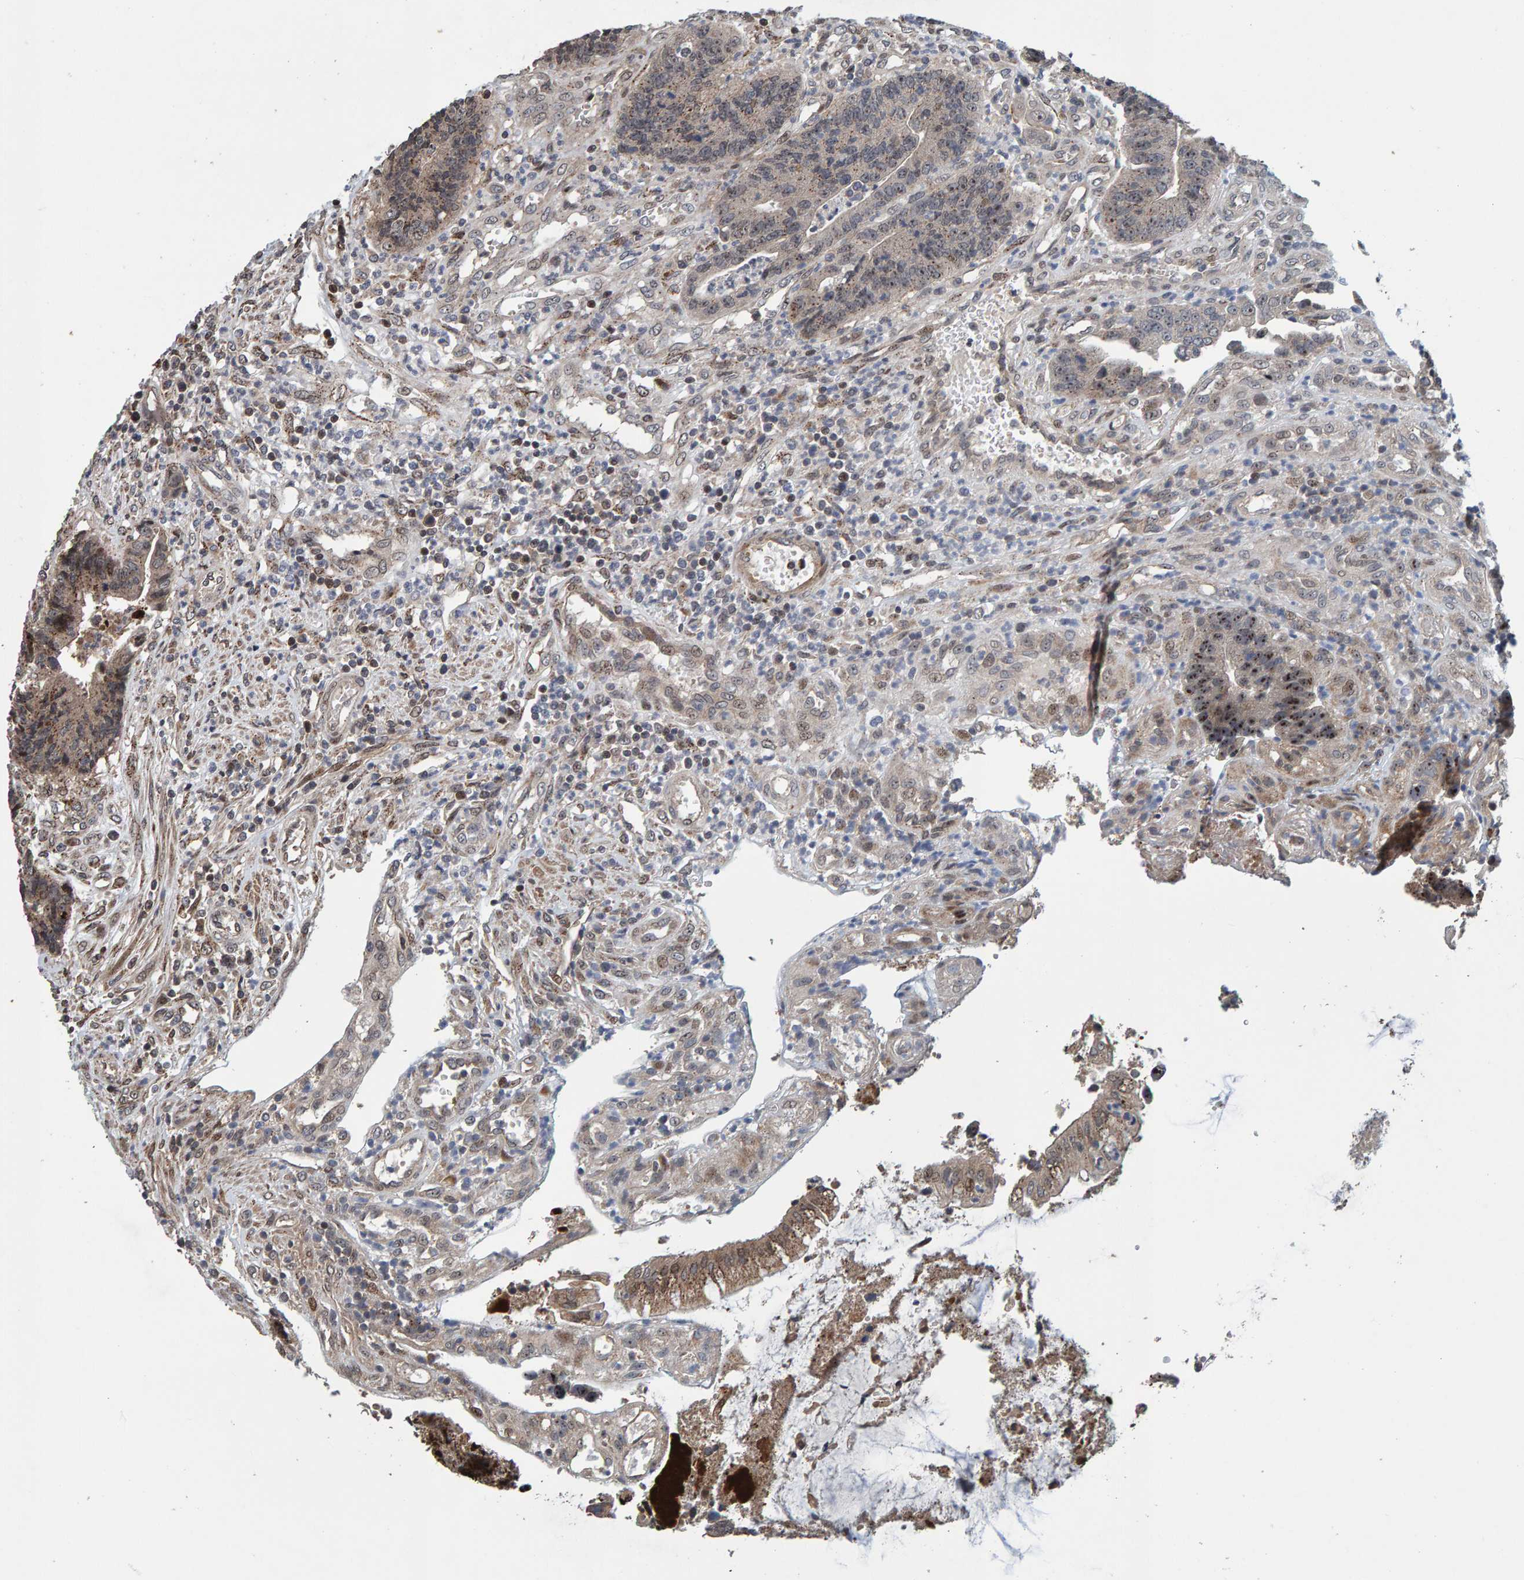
{"staining": {"intensity": "weak", "quantity": ">75%", "location": "cytoplasmic/membranous,nuclear"}, "tissue": "colorectal cancer", "cell_type": "Tumor cells", "image_type": "cancer", "snomed": [{"axis": "morphology", "description": "Adenocarcinoma, NOS"}, {"axis": "topography", "description": "Rectum"}], "caption": "The micrograph reveals staining of adenocarcinoma (colorectal), revealing weak cytoplasmic/membranous and nuclear protein positivity (brown color) within tumor cells.", "gene": "CCDC25", "patient": {"sex": "male", "age": 84}}